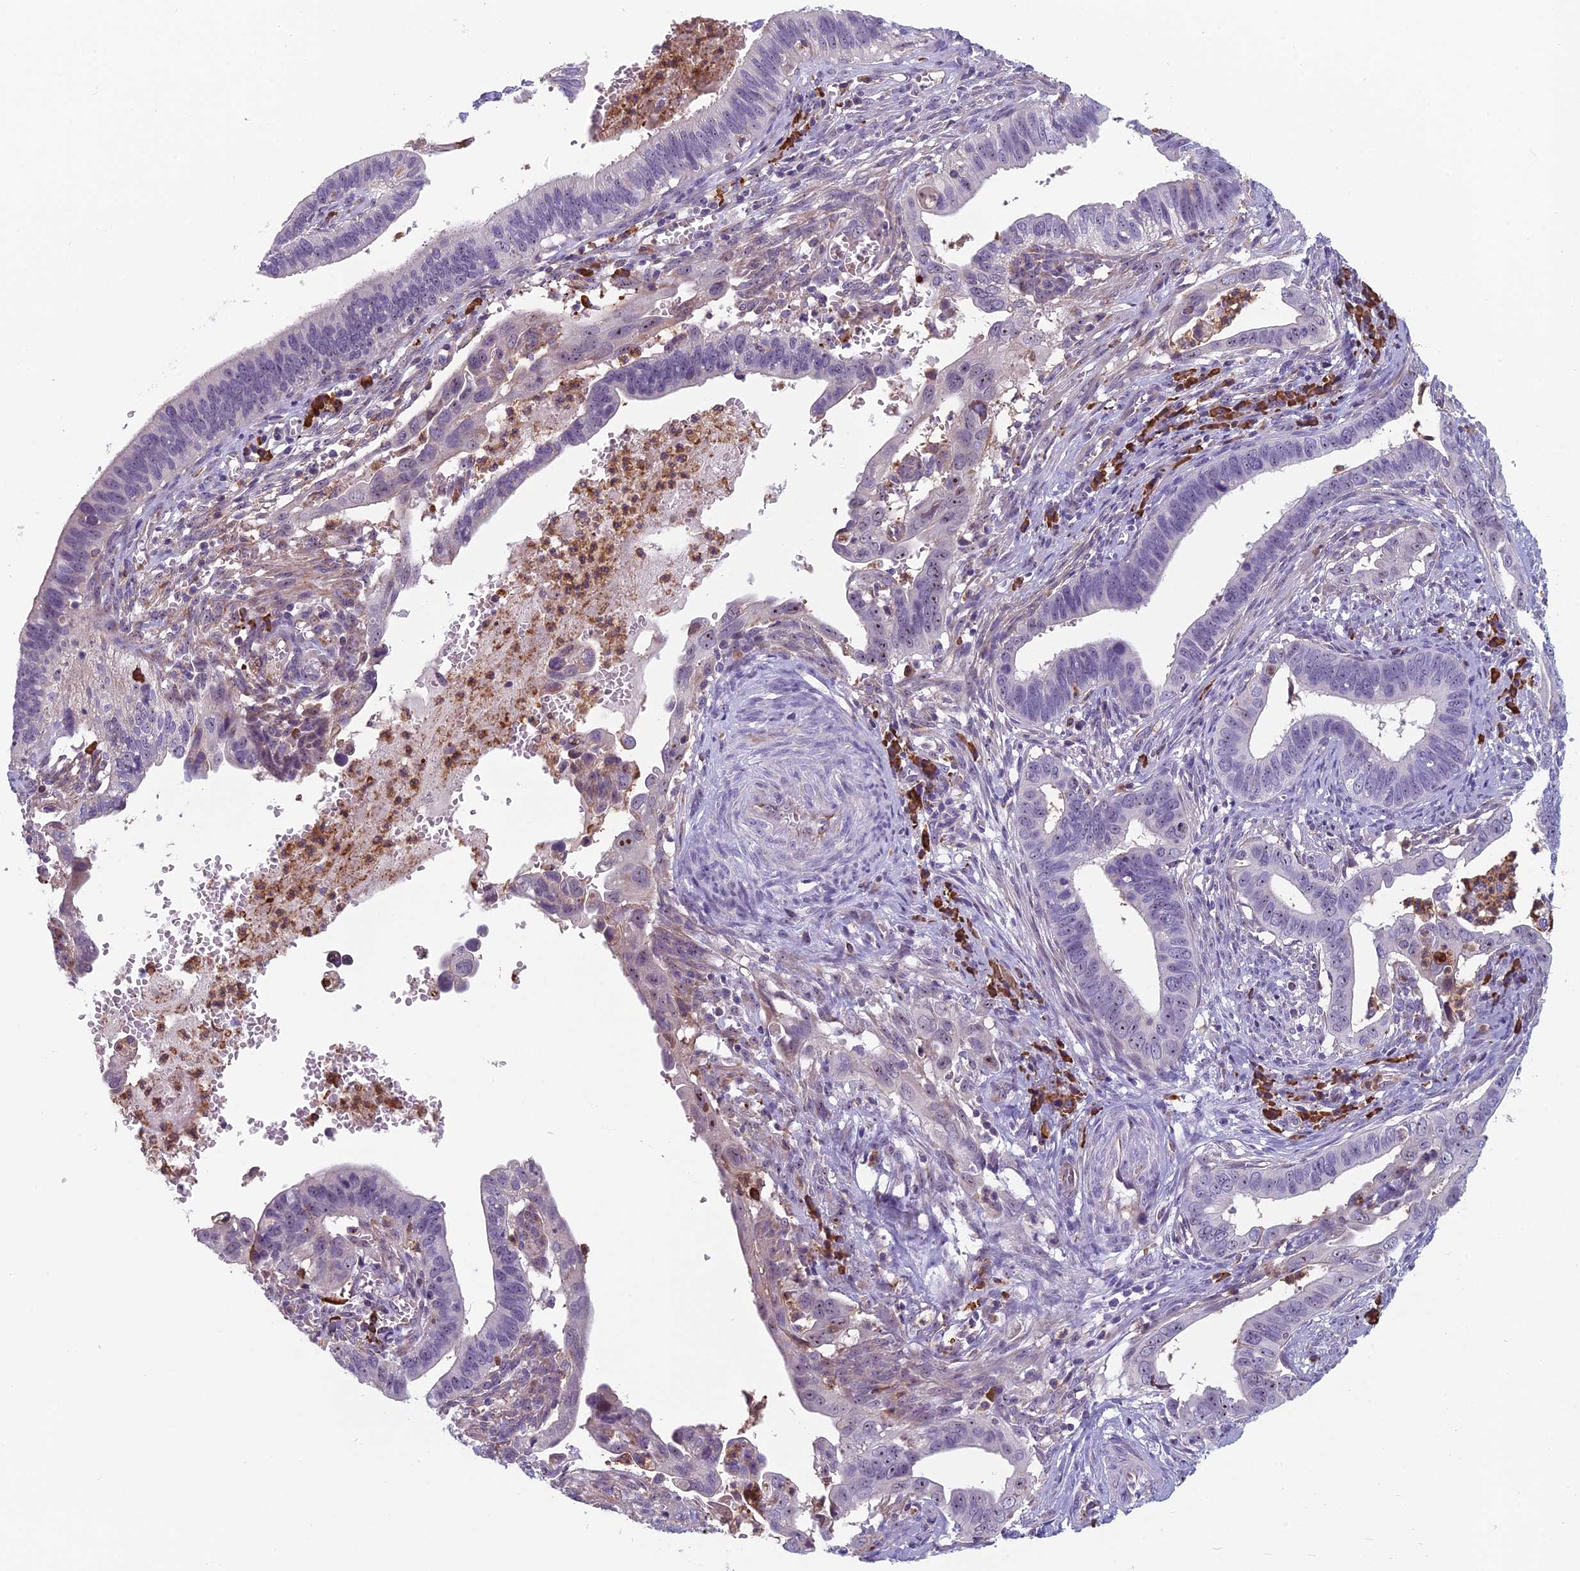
{"staining": {"intensity": "negative", "quantity": "none", "location": "none"}, "tissue": "cervical cancer", "cell_type": "Tumor cells", "image_type": "cancer", "snomed": [{"axis": "morphology", "description": "Adenocarcinoma, NOS"}, {"axis": "topography", "description": "Cervix"}], "caption": "The immunohistochemistry image has no significant expression in tumor cells of cervical cancer tissue.", "gene": "NOC2L", "patient": {"sex": "female", "age": 42}}